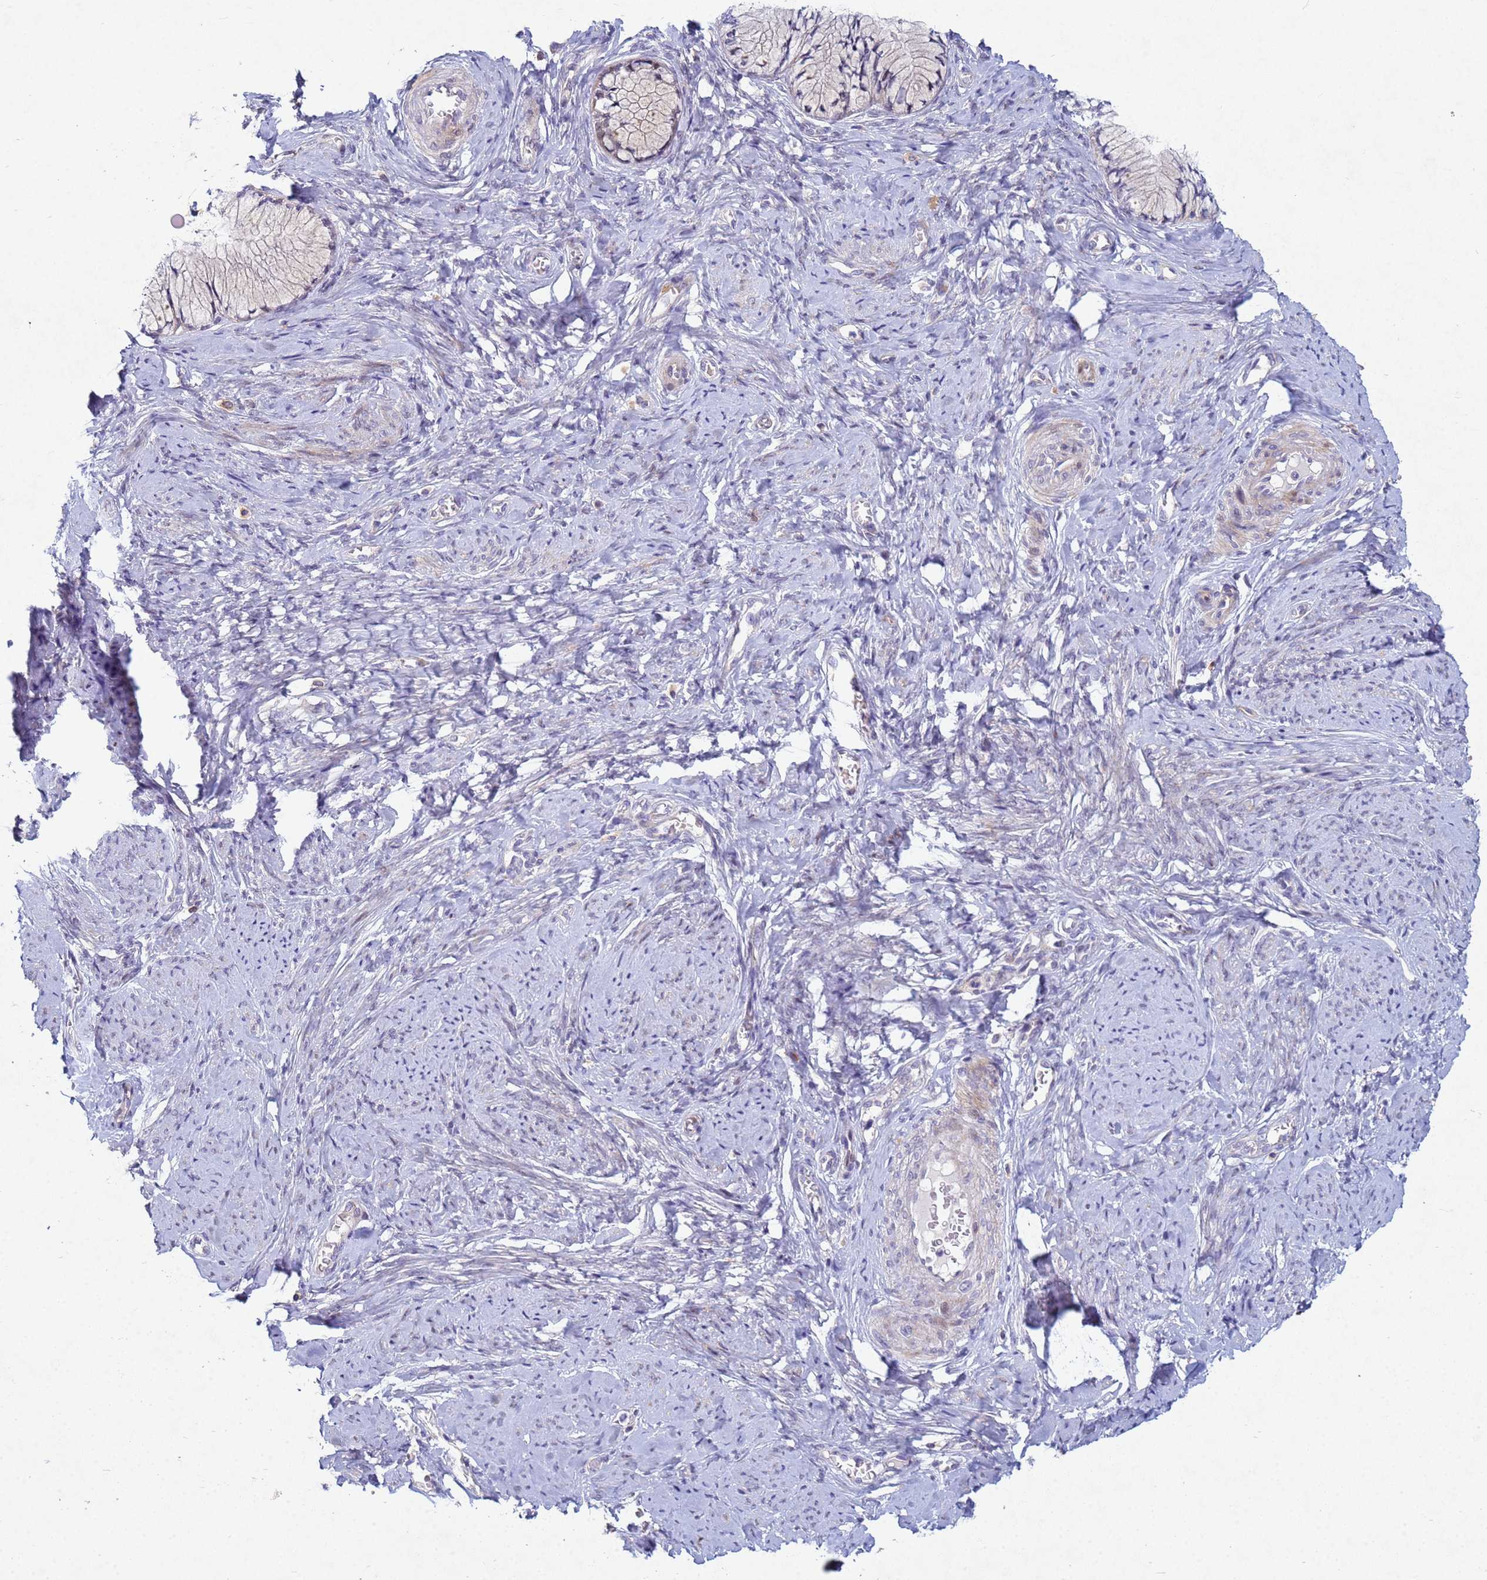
{"staining": {"intensity": "negative", "quantity": "none", "location": "none"}, "tissue": "cervix", "cell_type": "Glandular cells", "image_type": "normal", "snomed": [{"axis": "morphology", "description": "Normal tissue, NOS"}, {"axis": "topography", "description": "Cervix"}], "caption": "An IHC micrograph of unremarkable cervix is shown. There is no staining in glandular cells of cervix. (DAB immunohistochemistry with hematoxylin counter stain).", "gene": "TNPO2", "patient": {"sex": "female", "age": 42}}